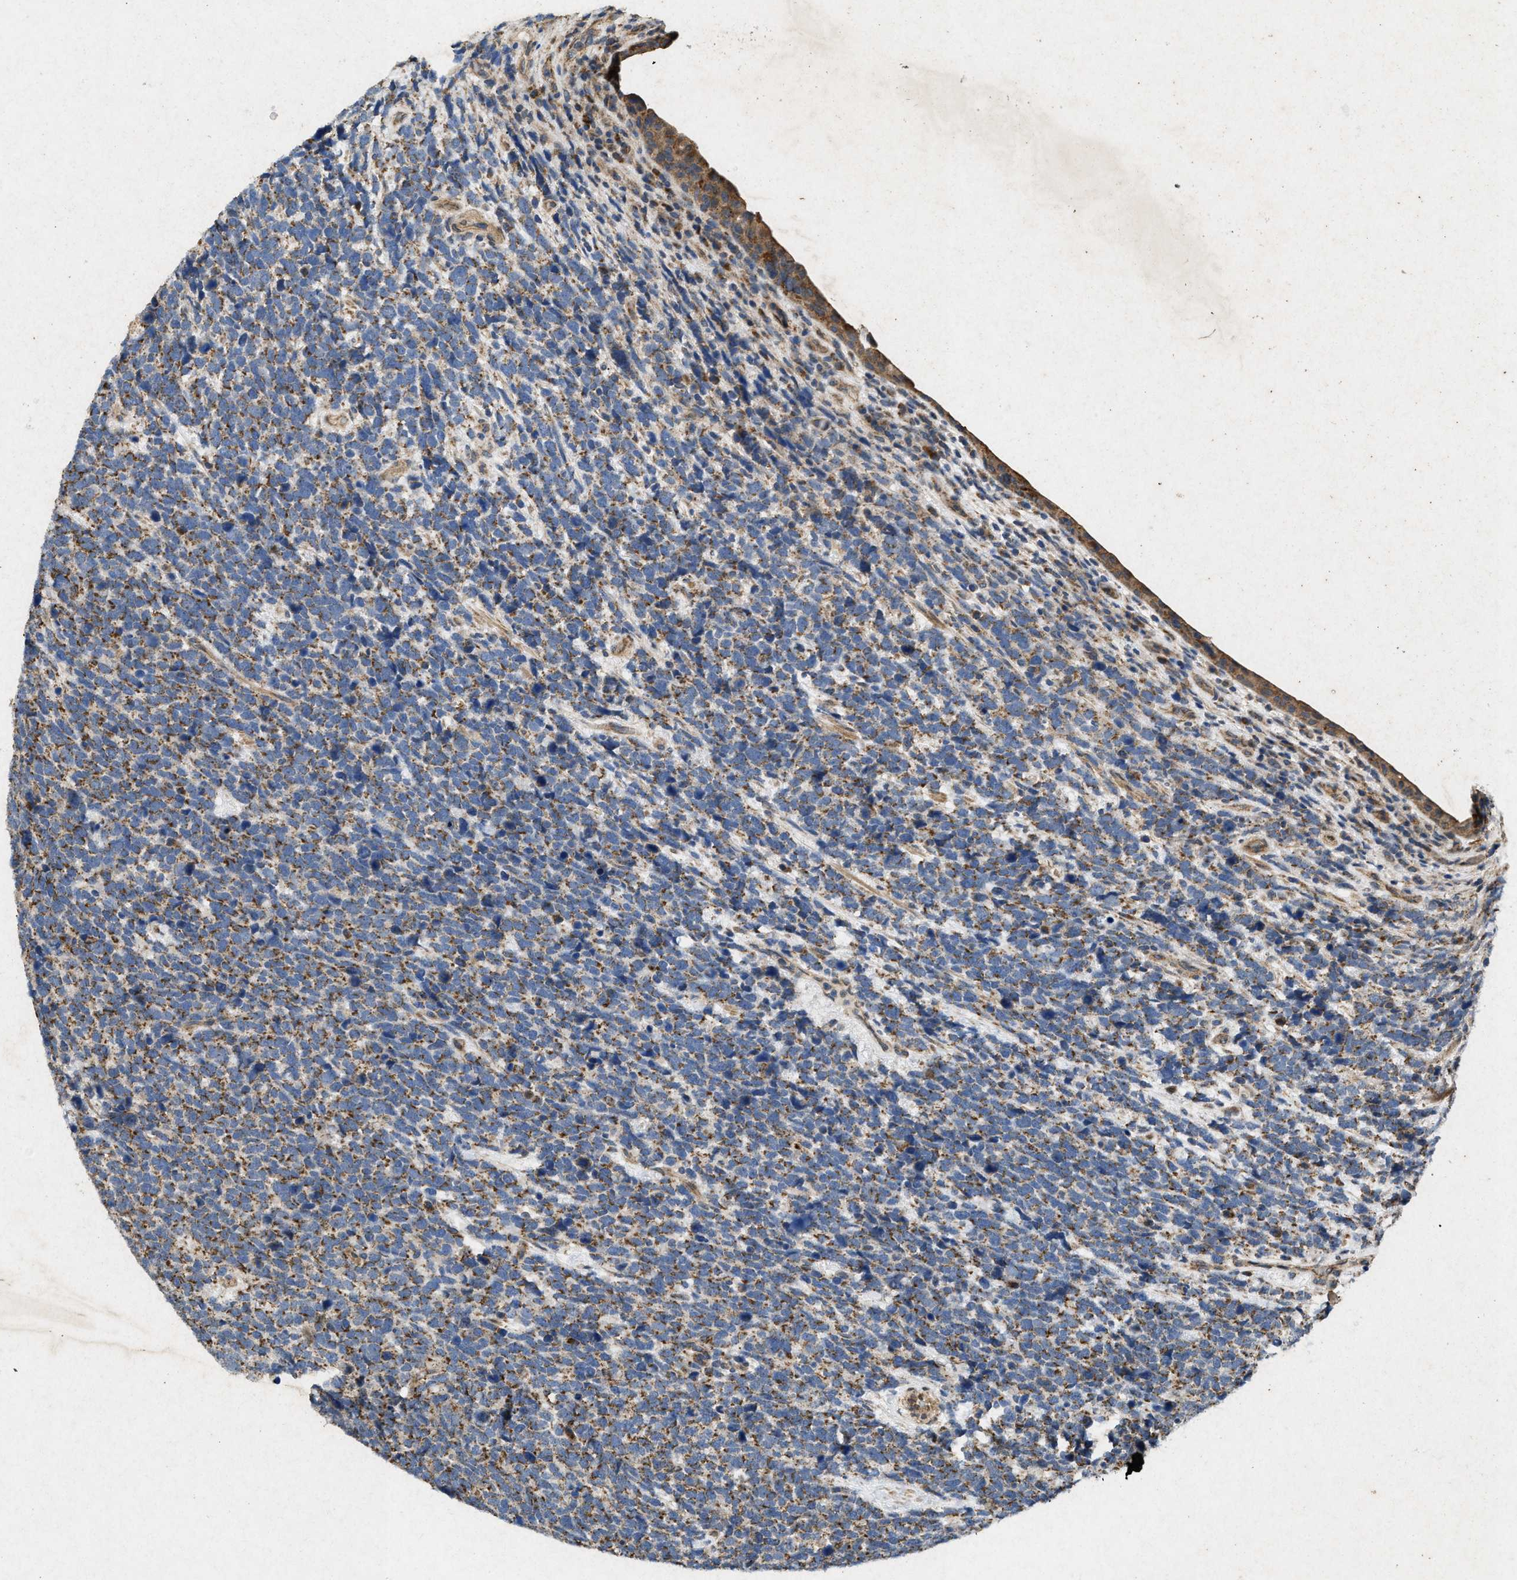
{"staining": {"intensity": "moderate", "quantity": ">75%", "location": "cytoplasmic/membranous"}, "tissue": "urothelial cancer", "cell_type": "Tumor cells", "image_type": "cancer", "snomed": [{"axis": "morphology", "description": "Urothelial carcinoma, High grade"}, {"axis": "topography", "description": "Urinary bladder"}], "caption": "High-magnification brightfield microscopy of urothelial carcinoma (high-grade) stained with DAB (brown) and counterstained with hematoxylin (blue). tumor cells exhibit moderate cytoplasmic/membranous staining is identified in approximately>75% of cells.", "gene": "PRKG2", "patient": {"sex": "female", "age": 82}}